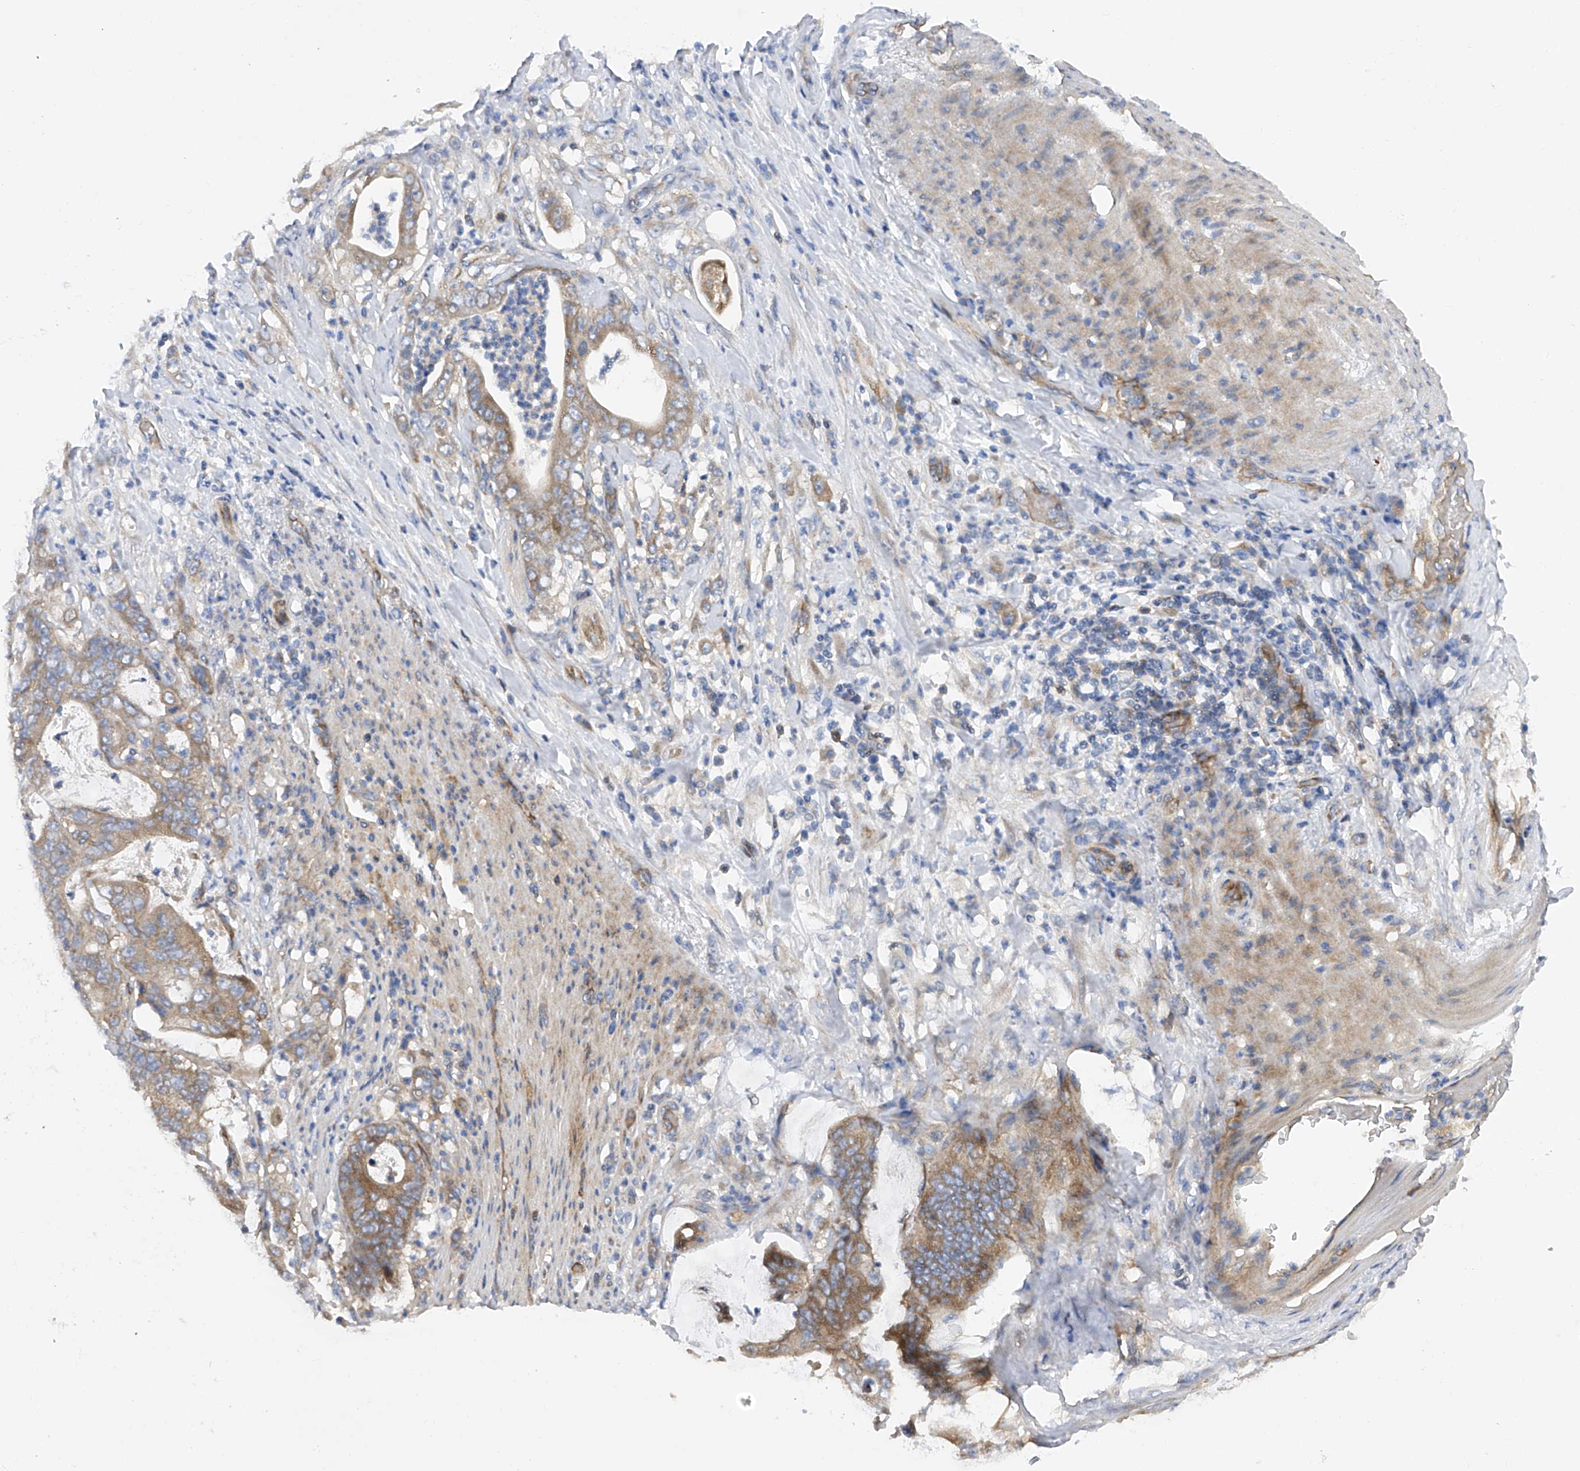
{"staining": {"intensity": "moderate", "quantity": ">75%", "location": "cytoplasmic/membranous"}, "tissue": "stomach cancer", "cell_type": "Tumor cells", "image_type": "cancer", "snomed": [{"axis": "morphology", "description": "Adenocarcinoma, NOS"}, {"axis": "topography", "description": "Stomach"}], "caption": "DAB immunohistochemical staining of human stomach cancer demonstrates moderate cytoplasmic/membranous protein staining in approximately >75% of tumor cells.", "gene": "PTK2", "patient": {"sex": "female", "age": 73}}